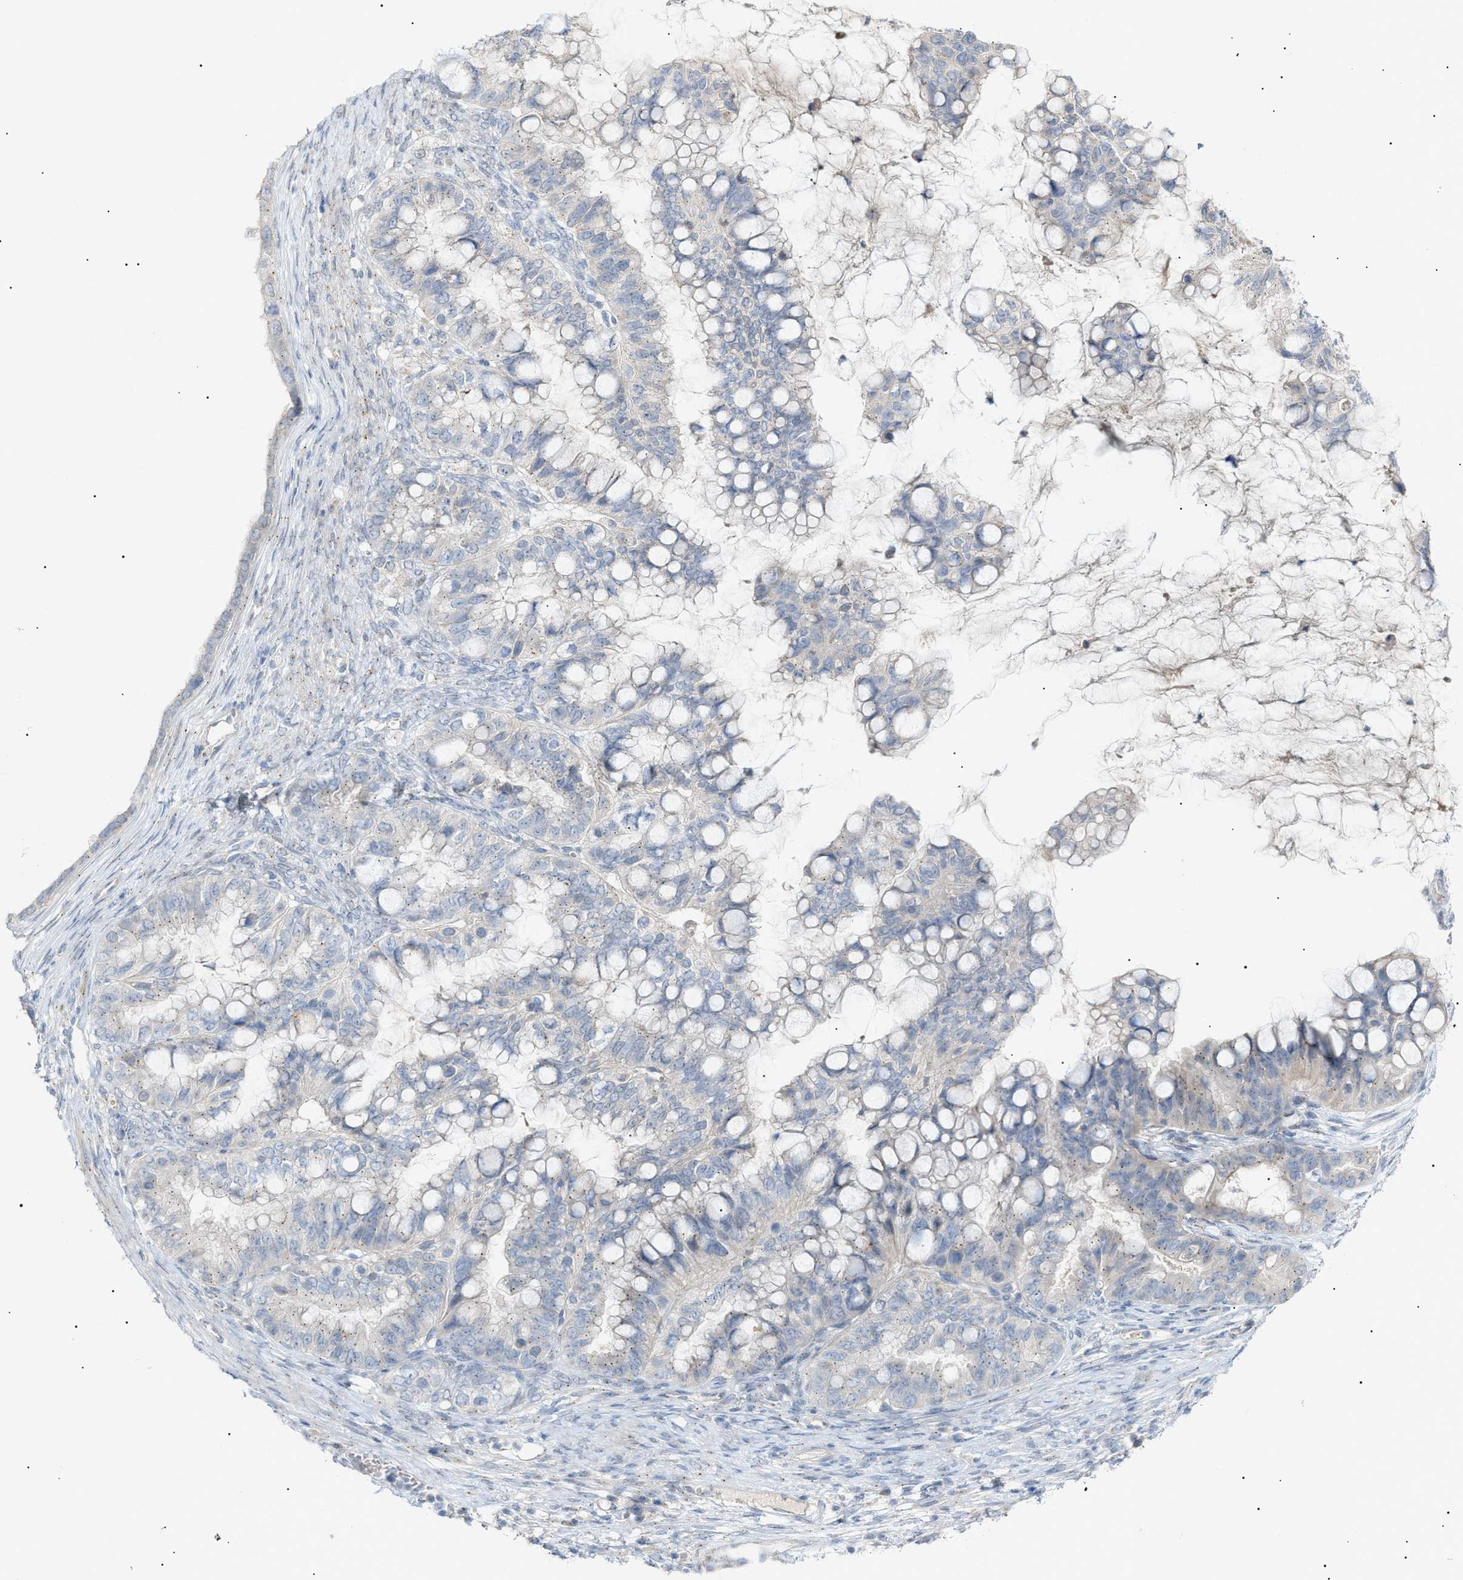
{"staining": {"intensity": "negative", "quantity": "none", "location": "none"}, "tissue": "ovarian cancer", "cell_type": "Tumor cells", "image_type": "cancer", "snomed": [{"axis": "morphology", "description": "Cystadenocarcinoma, mucinous, NOS"}, {"axis": "topography", "description": "Ovary"}], "caption": "An immunohistochemistry (IHC) histopathology image of mucinous cystadenocarcinoma (ovarian) is shown. There is no staining in tumor cells of mucinous cystadenocarcinoma (ovarian).", "gene": "SLC25A31", "patient": {"sex": "female", "age": 80}}